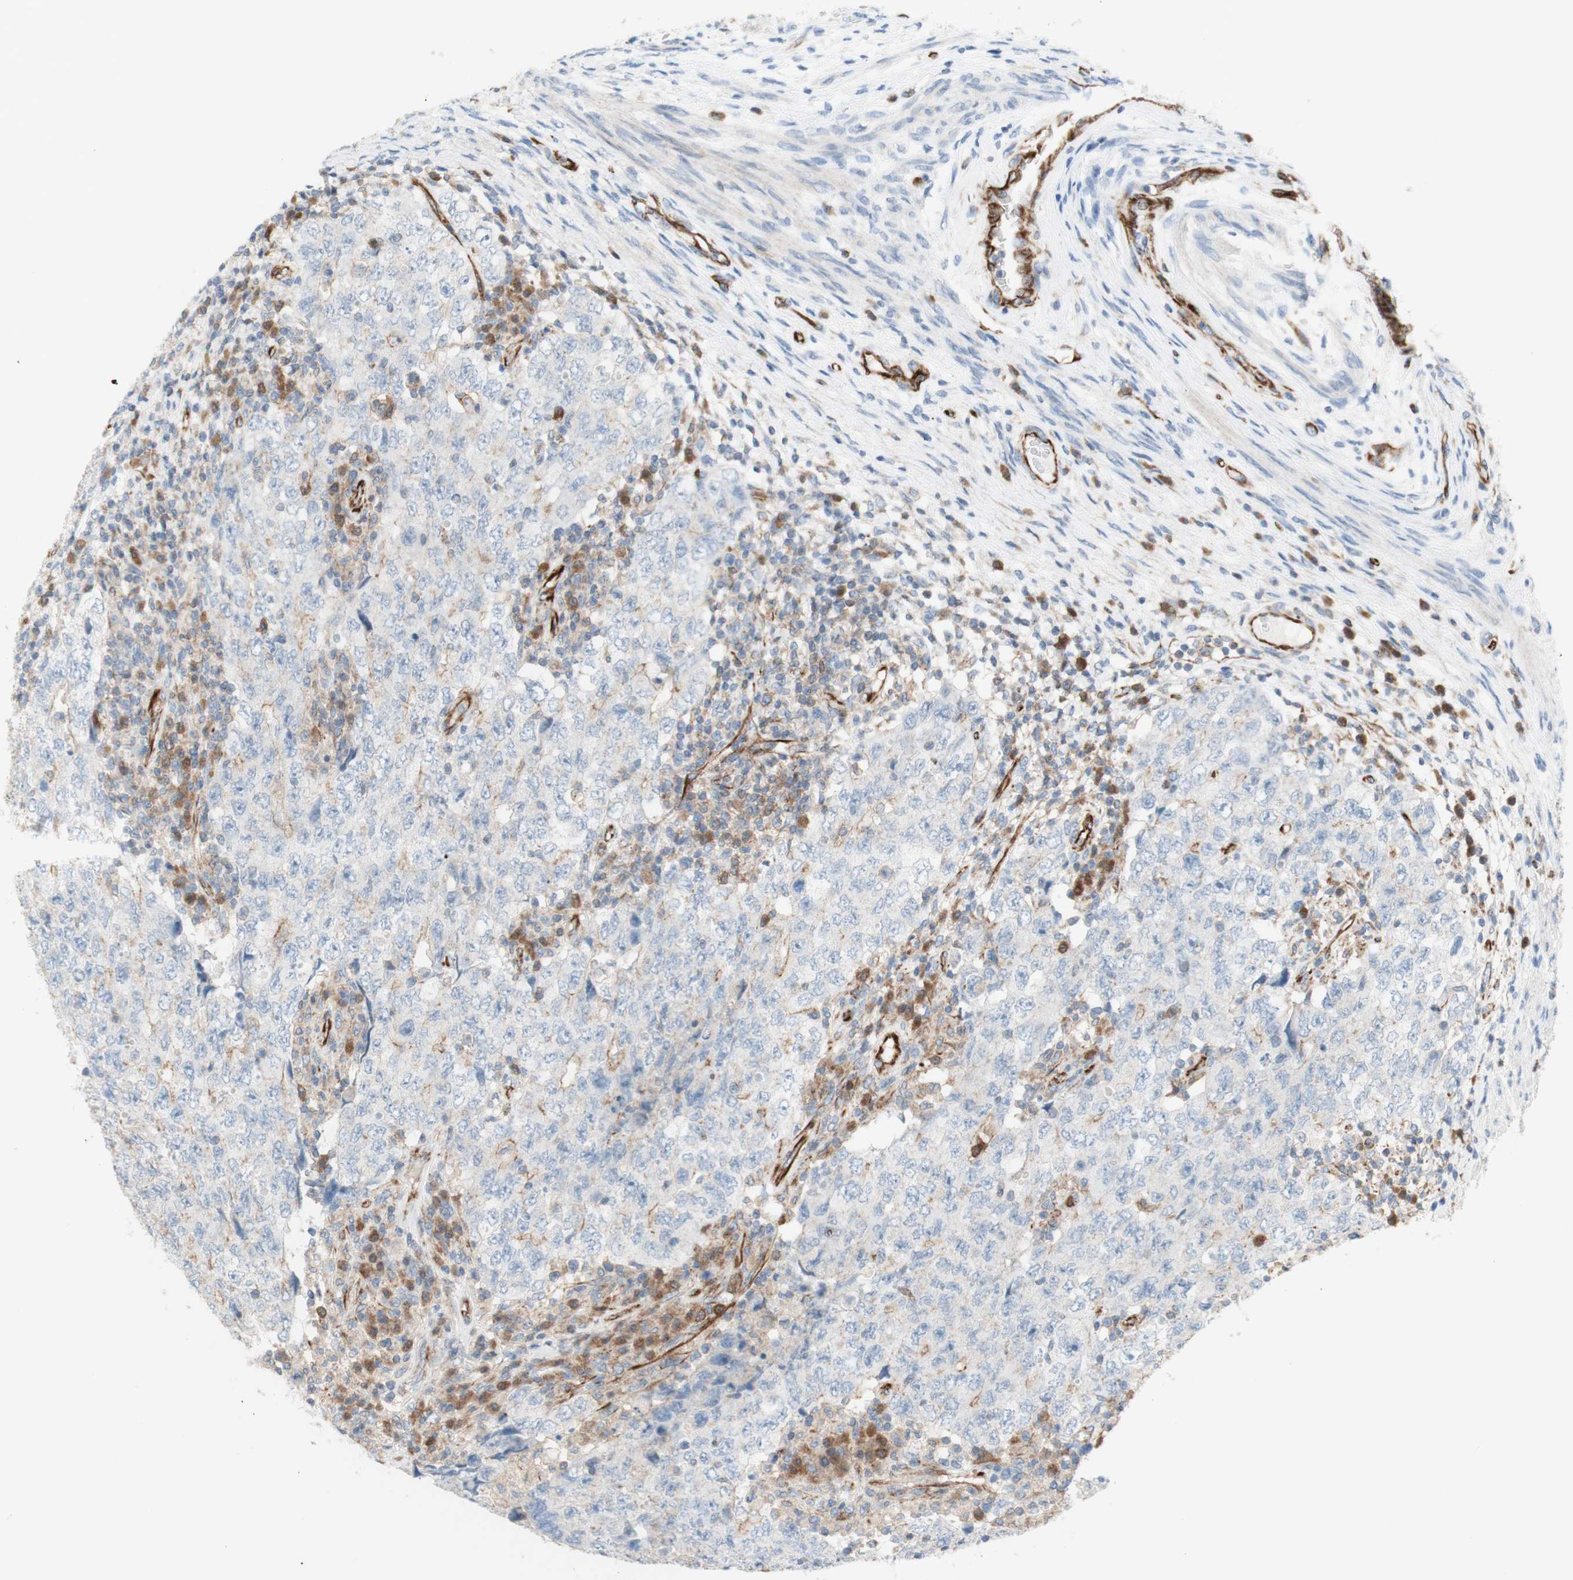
{"staining": {"intensity": "weak", "quantity": "25%-75%", "location": "cytoplasmic/membranous"}, "tissue": "testis cancer", "cell_type": "Tumor cells", "image_type": "cancer", "snomed": [{"axis": "morphology", "description": "Carcinoma, Embryonal, NOS"}, {"axis": "topography", "description": "Testis"}], "caption": "Immunohistochemistry (DAB) staining of testis cancer displays weak cytoplasmic/membranous protein staining in about 25%-75% of tumor cells.", "gene": "POU2AF1", "patient": {"sex": "male", "age": 26}}